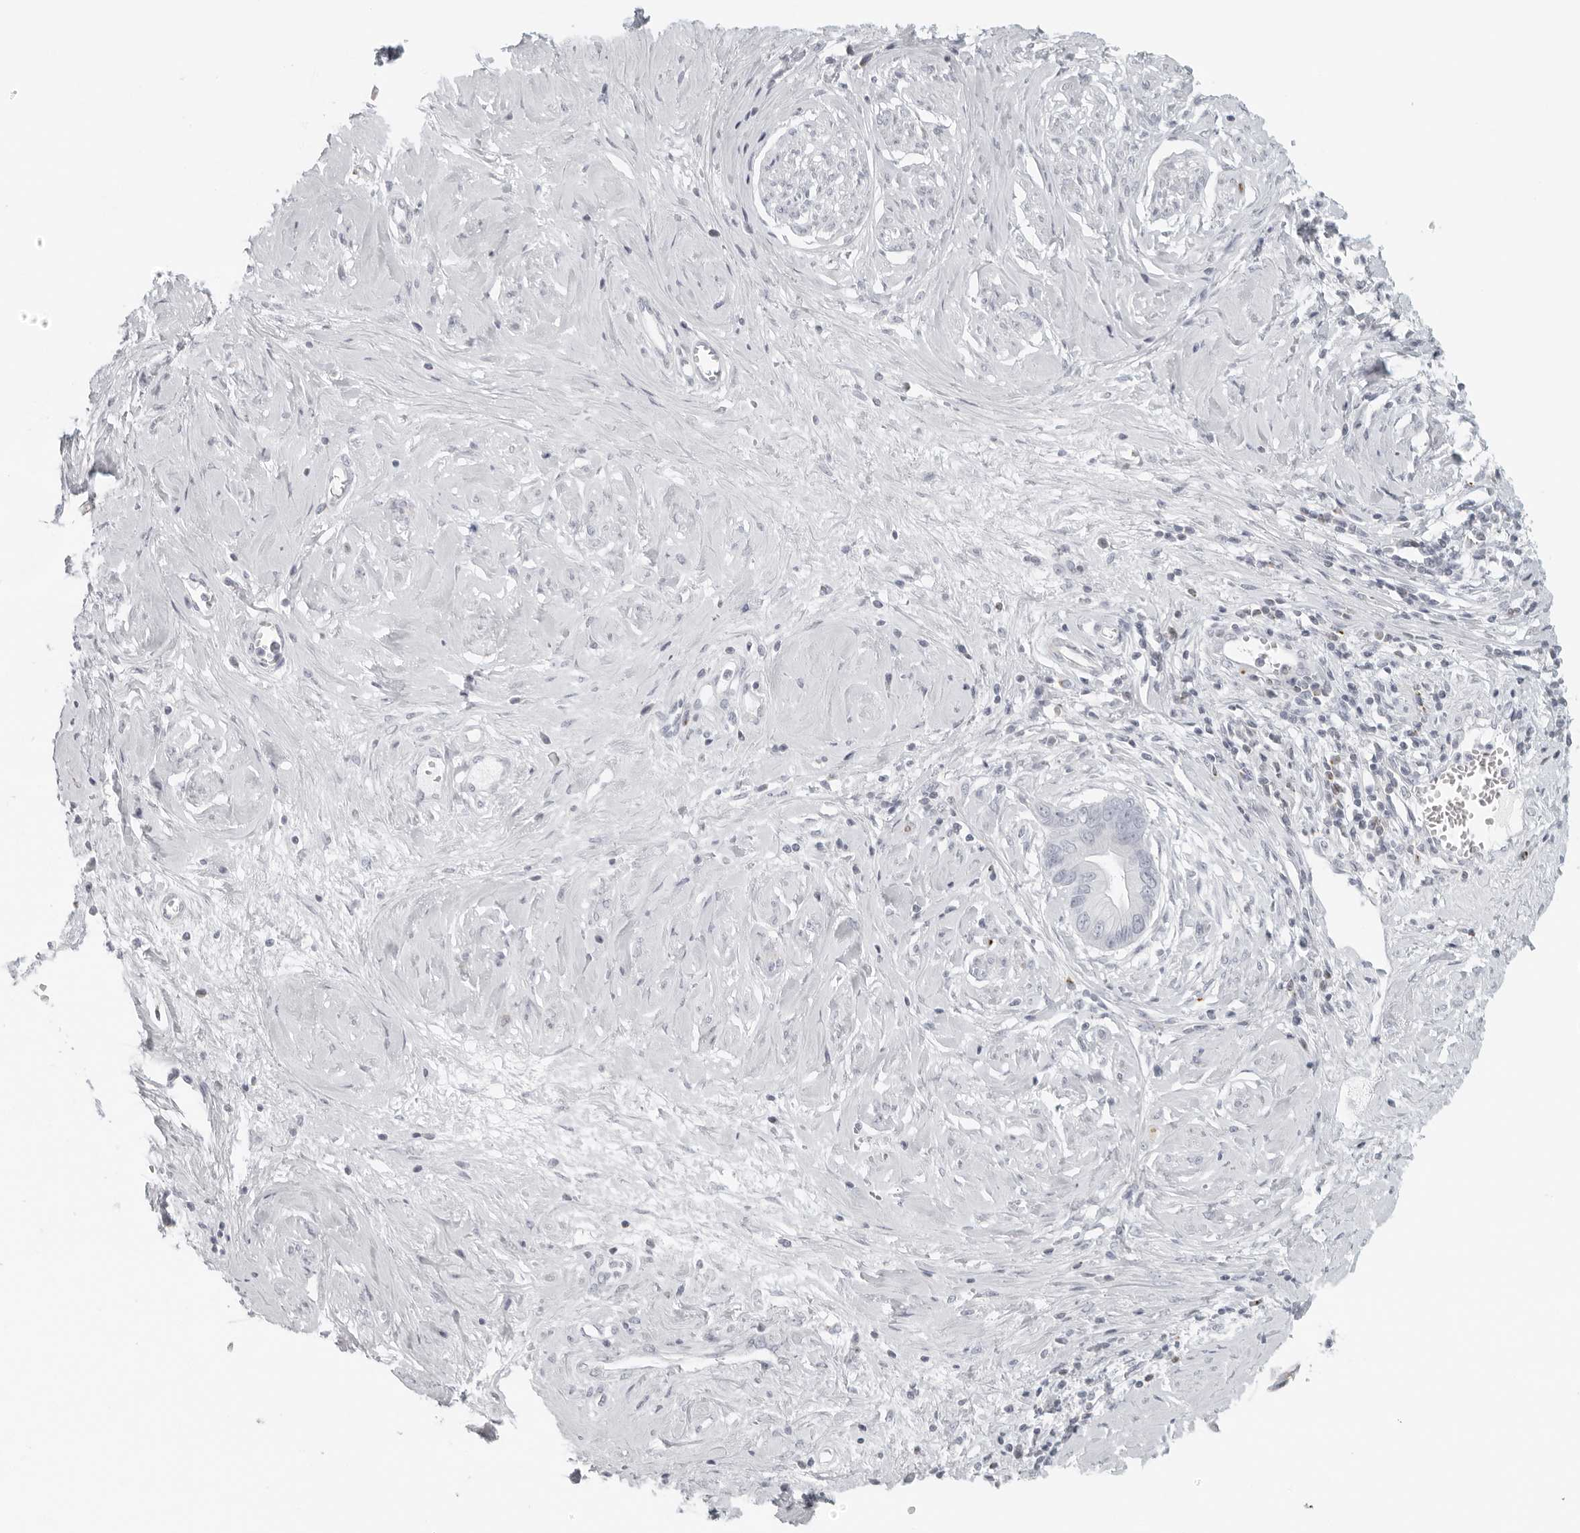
{"staining": {"intensity": "negative", "quantity": "none", "location": "none"}, "tissue": "cervical cancer", "cell_type": "Tumor cells", "image_type": "cancer", "snomed": [{"axis": "morphology", "description": "Adenocarcinoma, NOS"}, {"axis": "topography", "description": "Cervix"}], "caption": "An IHC histopathology image of cervical cancer (adenocarcinoma) is shown. There is no staining in tumor cells of cervical cancer (adenocarcinoma).", "gene": "RPS6KC1", "patient": {"sex": "female", "age": 44}}